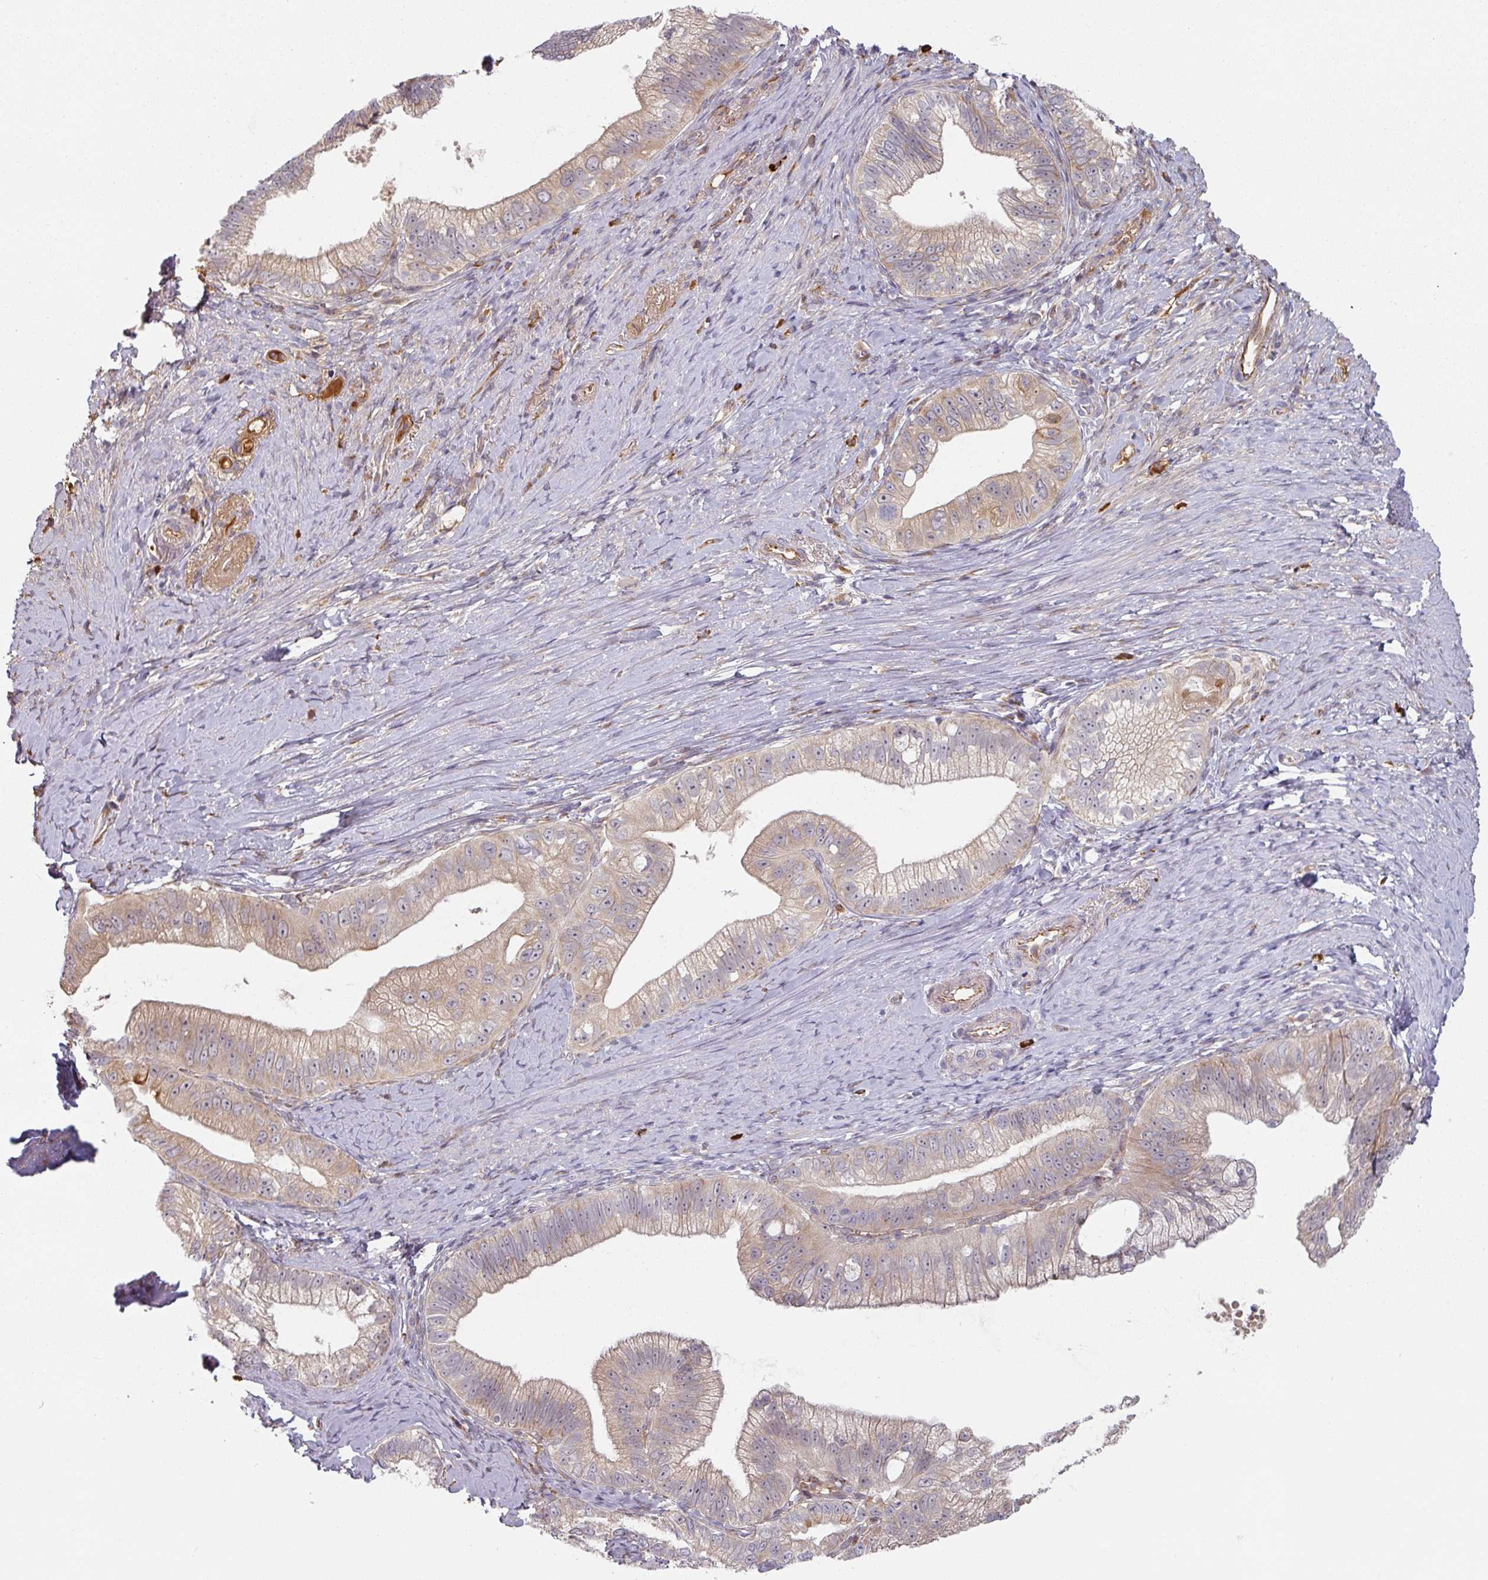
{"staining": {"intensity": "weak", "quantity": ">75%", "location": "cytoplasmic/membranous"}, "tissue": "pancreatic cancer", "cell_type": "Tumor cells", "image_type": "cancer", "snomed": [{"axis": "morphology", "description": "Adenocarcinoma, NOS"}, {"axis": "topography", "description": "Pancreas"}], "caption": "DAB (3,3'-diaminobenzidine) immunohistochemical staining of human pancreatic adenocarcinoma displays weak cytoplasmic/membranous protein positivity in approximately >75% of tumor cells.", "gene": "CEP78", "patient": {"sex": "male", "age": 70}}